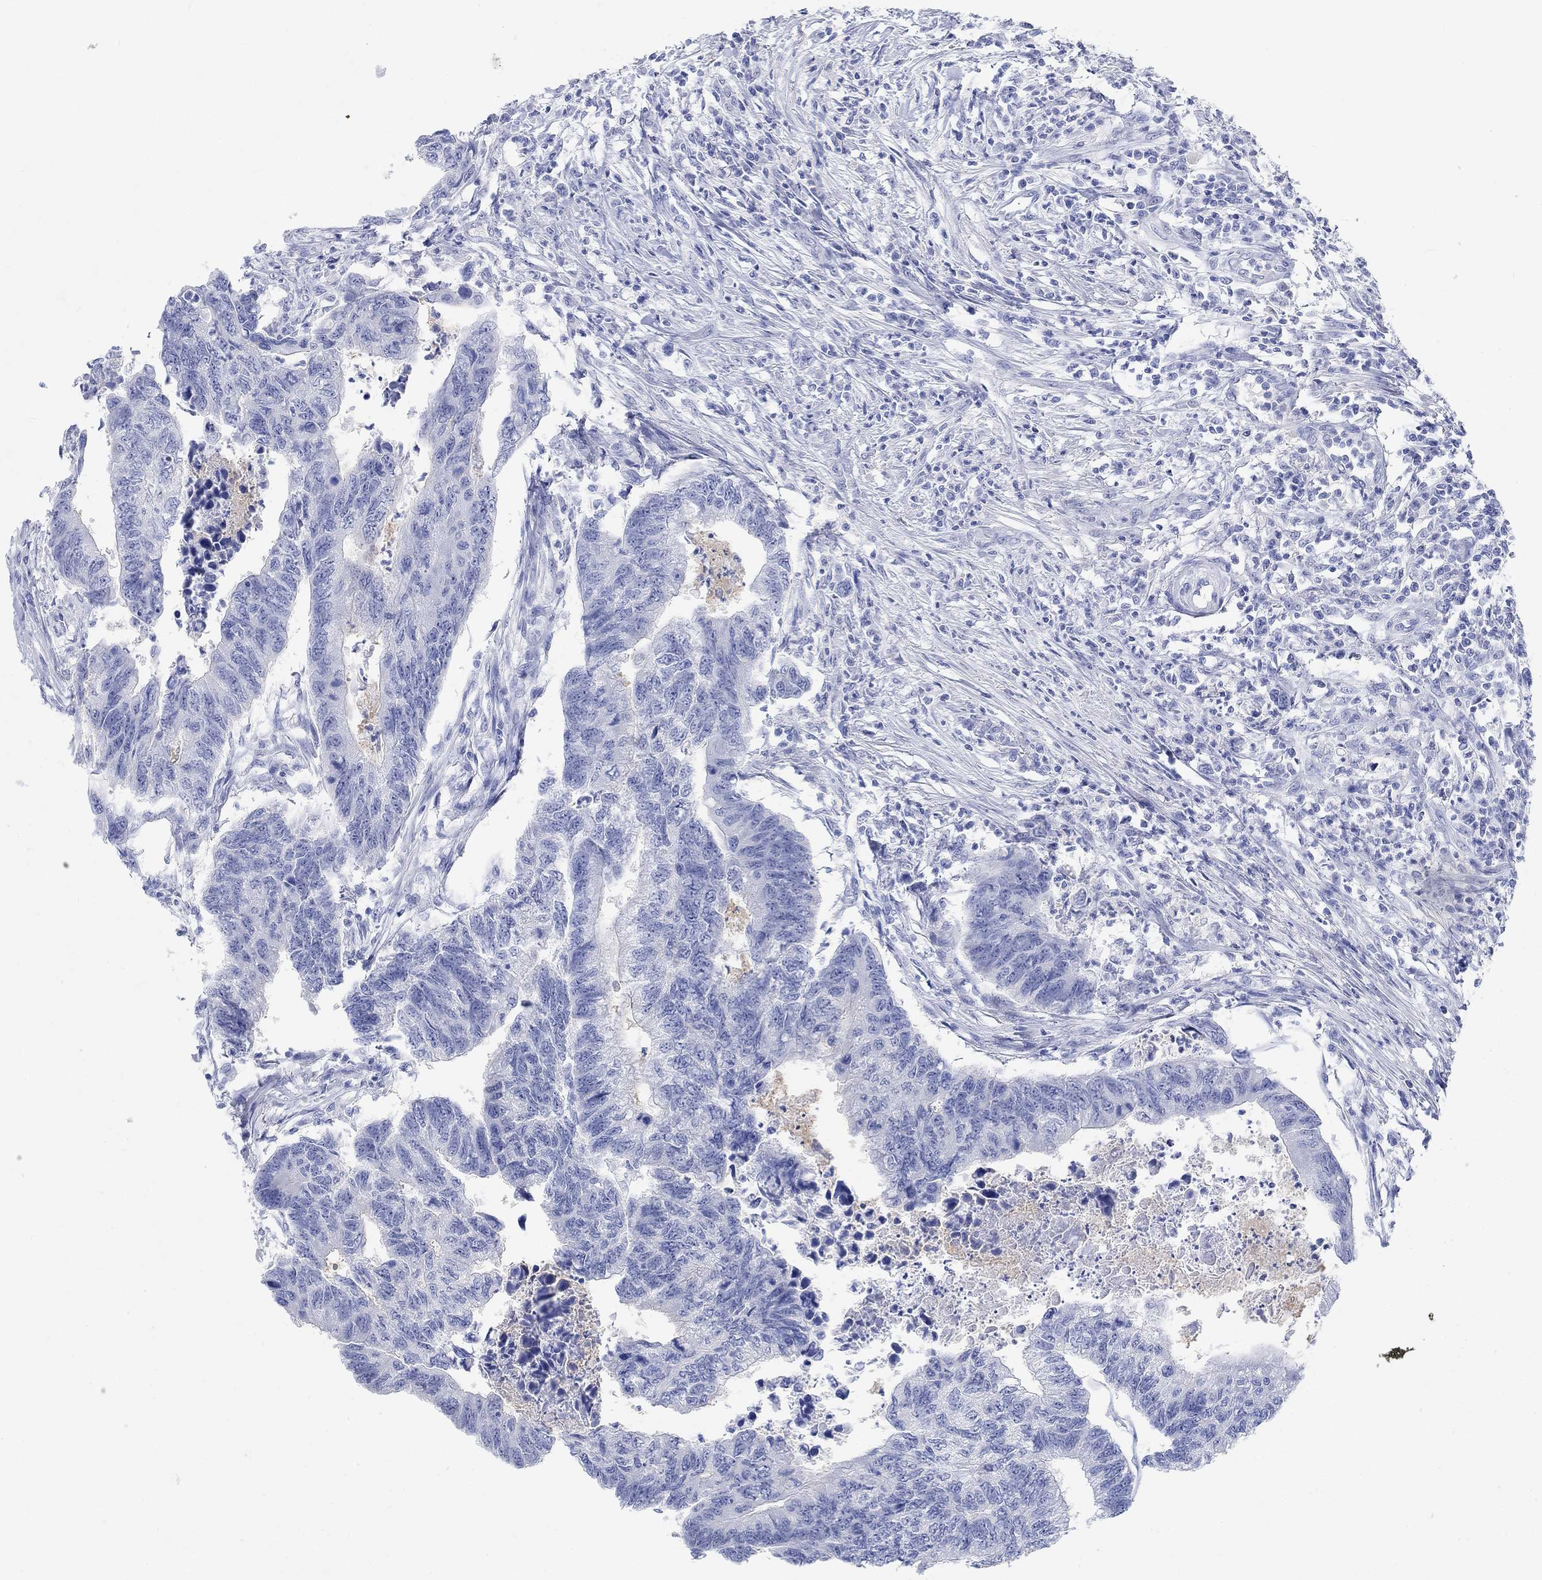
{"staining": {"intensity": "negative", "quantity": "none", "location": "none"}, "tissue": "colorectal cancer", "cell_type": "Tumor cells", "image_type": "cancer", "snomed": [{"axis": "morphology", "description": "Adenocarcinoma, NOS"}, {"axis": "topography", "description": "Colon"}], "caption": "Immunohistochemical staining of colorectal cancer displays no significant positivity in tumor cells.", "gene": "GRIA3", "patient": {"sex": "female", "age": 65}}